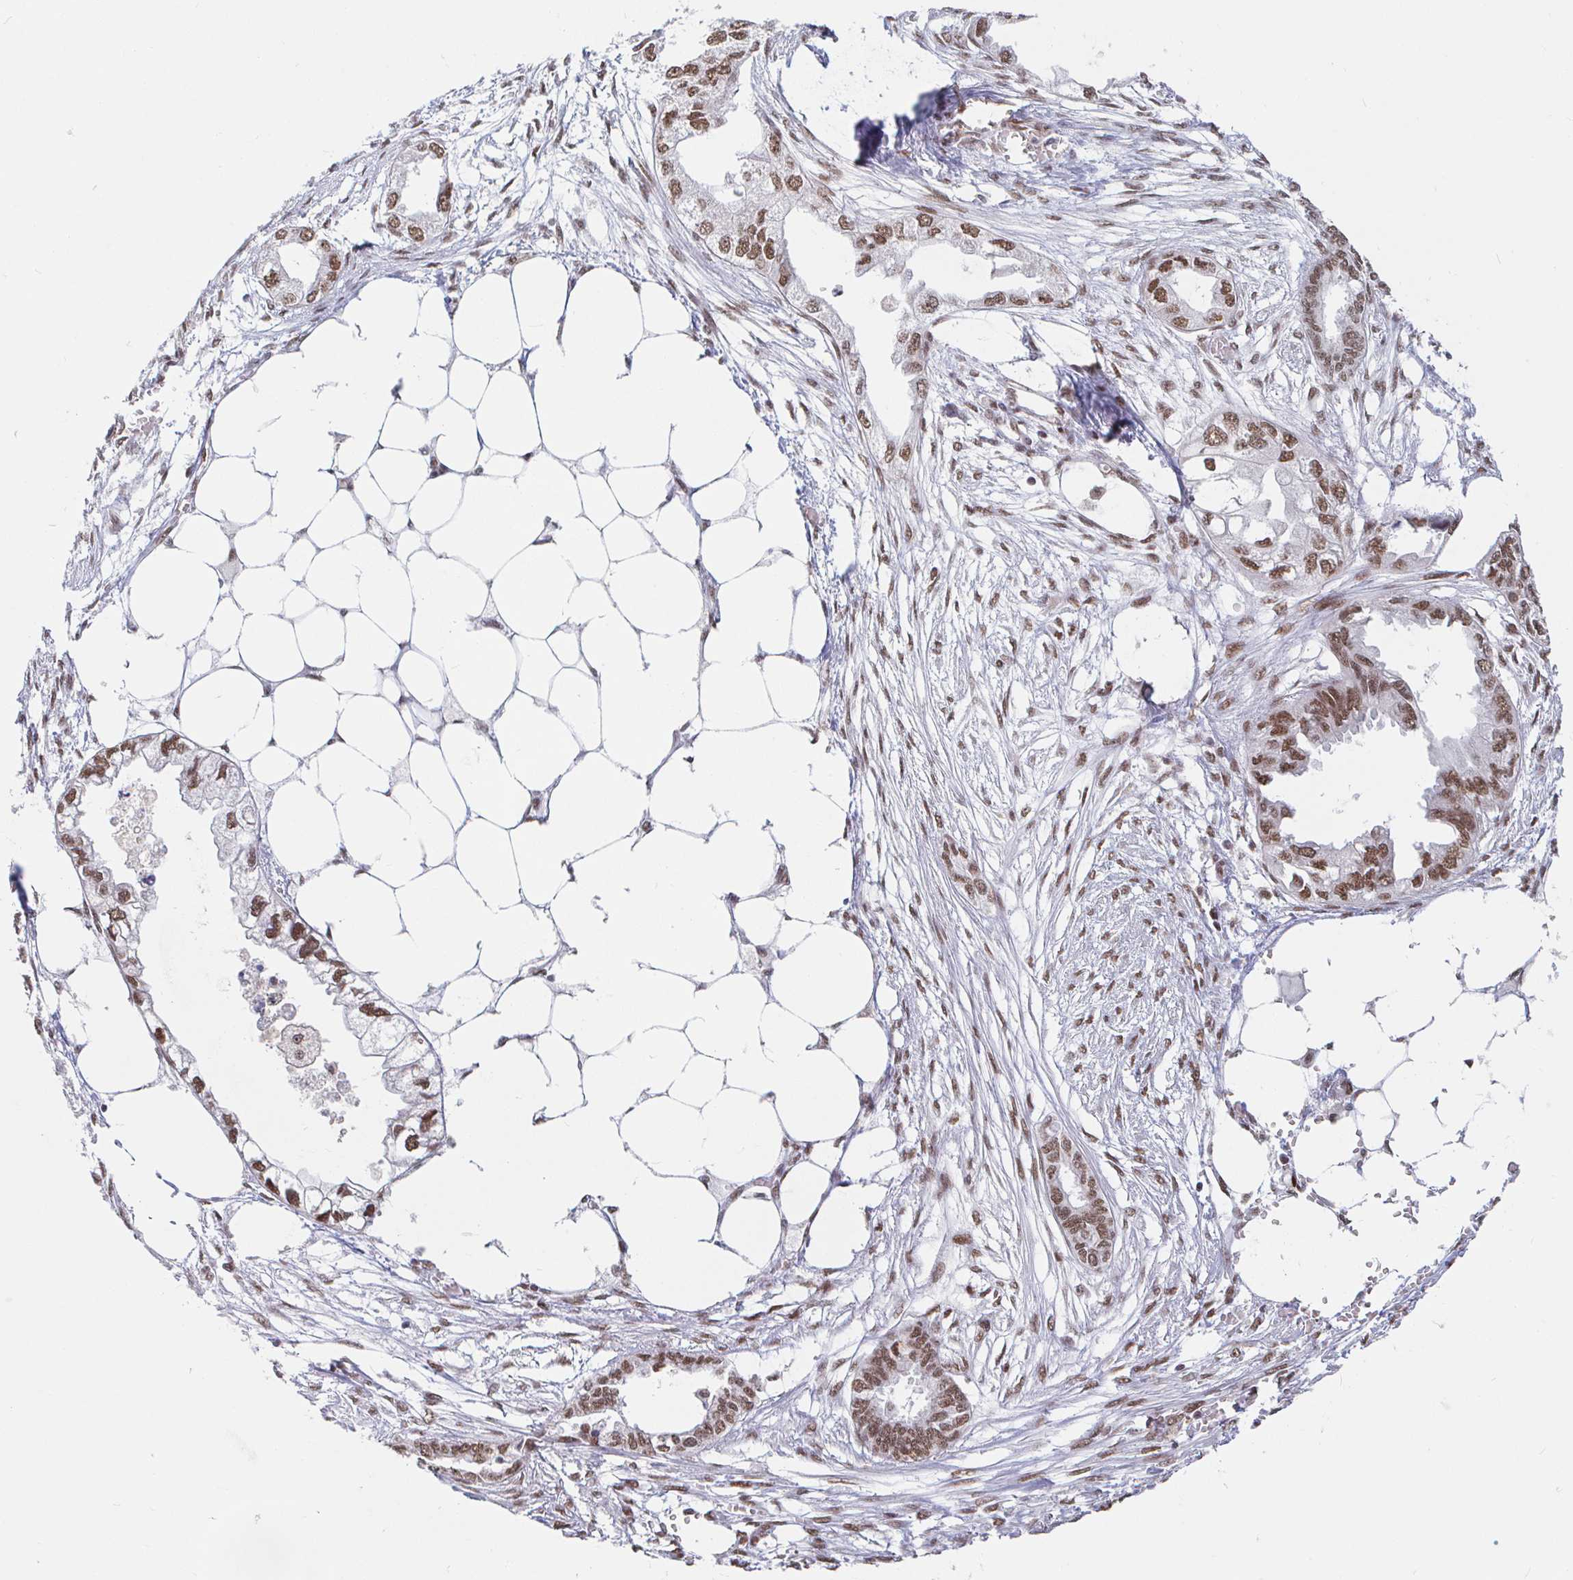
{"staining": {"intensity": "moderate", "quantity": ">75%", "location": "nuclear"}, "tissue": "endometrial cancer", "cell_type": "Tumor cells", "image_type": "cancer", "snomed": [{"axis": "morphology", "description": "Adenocarcinoma, NOS"}, {"axis": "morphology", "description": "Adenocarcinoma, metastatic, NOS"}, {"axis": "topography", "description": "Adipose tissue"}, {"axis": "topography", "description": "Endometrium"}], "caption": "Immunohistochemistry image of endometrial adenocarcinoma stained for a protein (brown), which displays medium levels of moderate nuclear staining in approximately >75% of tumor cells.", "gene": "RBMX", "patient": {"sex": "female", "age": 67}}